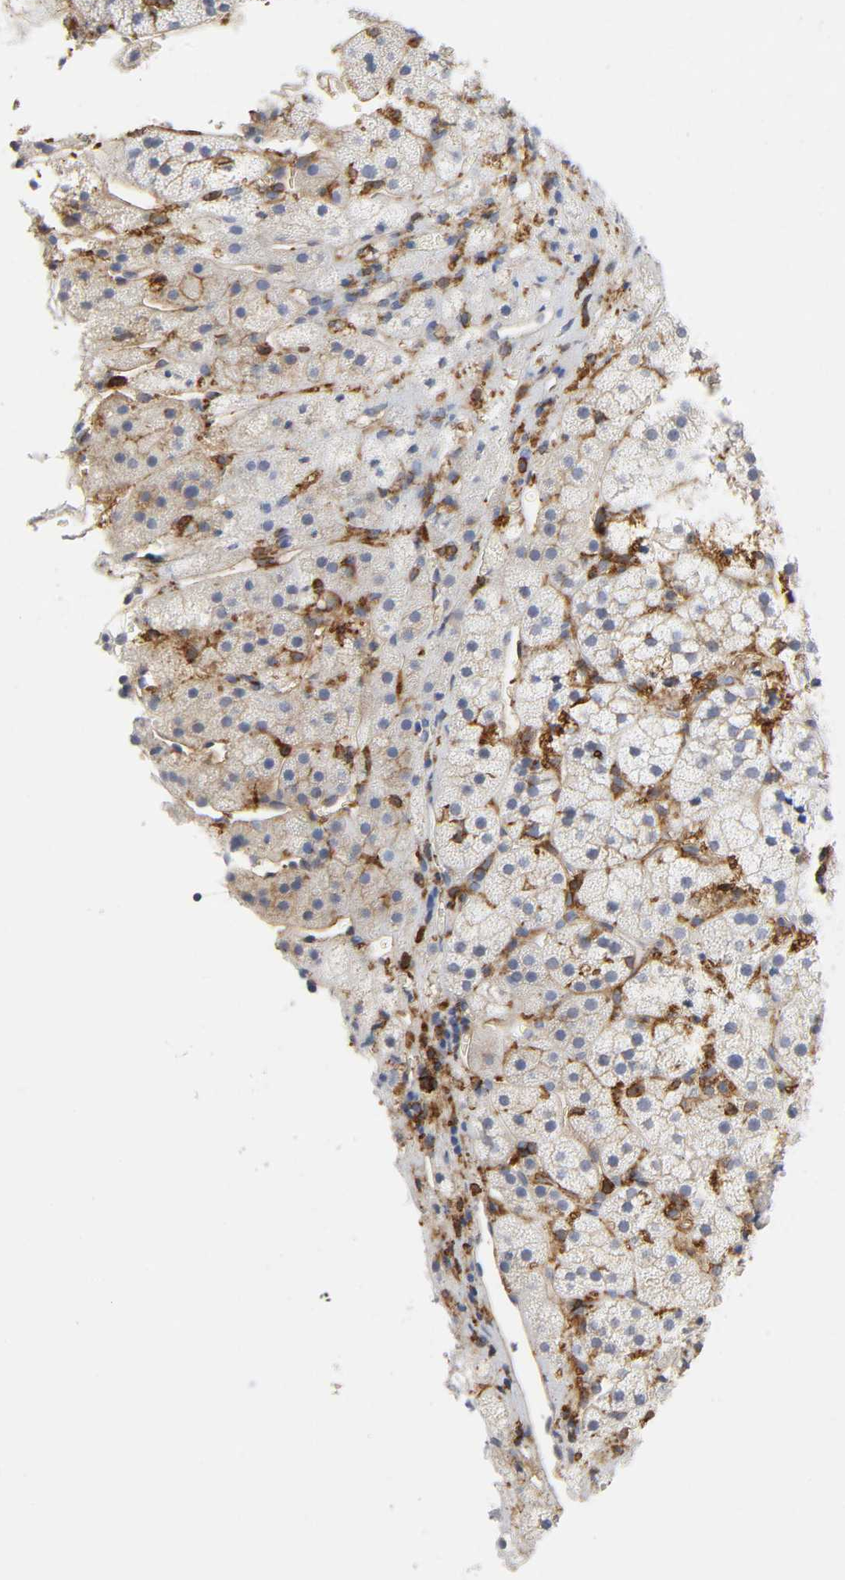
{"staining": {"intensity": "negative", "quantity": "none", "location": "none"}, "tissue": "adrenal gland", "cell_type": "Glandular cells", "image_type": "normal", "snomed": [{"axis": "morphology", "description": "Normal tissue, NOS"}, {"axis": "topography", "description": "Adrenal gland"}], "caption": "A photomicrograph of adrenal gland stained for a protein reveals no brown staining in glandular cells. (DAB IHC with hematoxylin counter stain).", "gene": "LYN", "patient": {"sex": "female", "age": 44}}